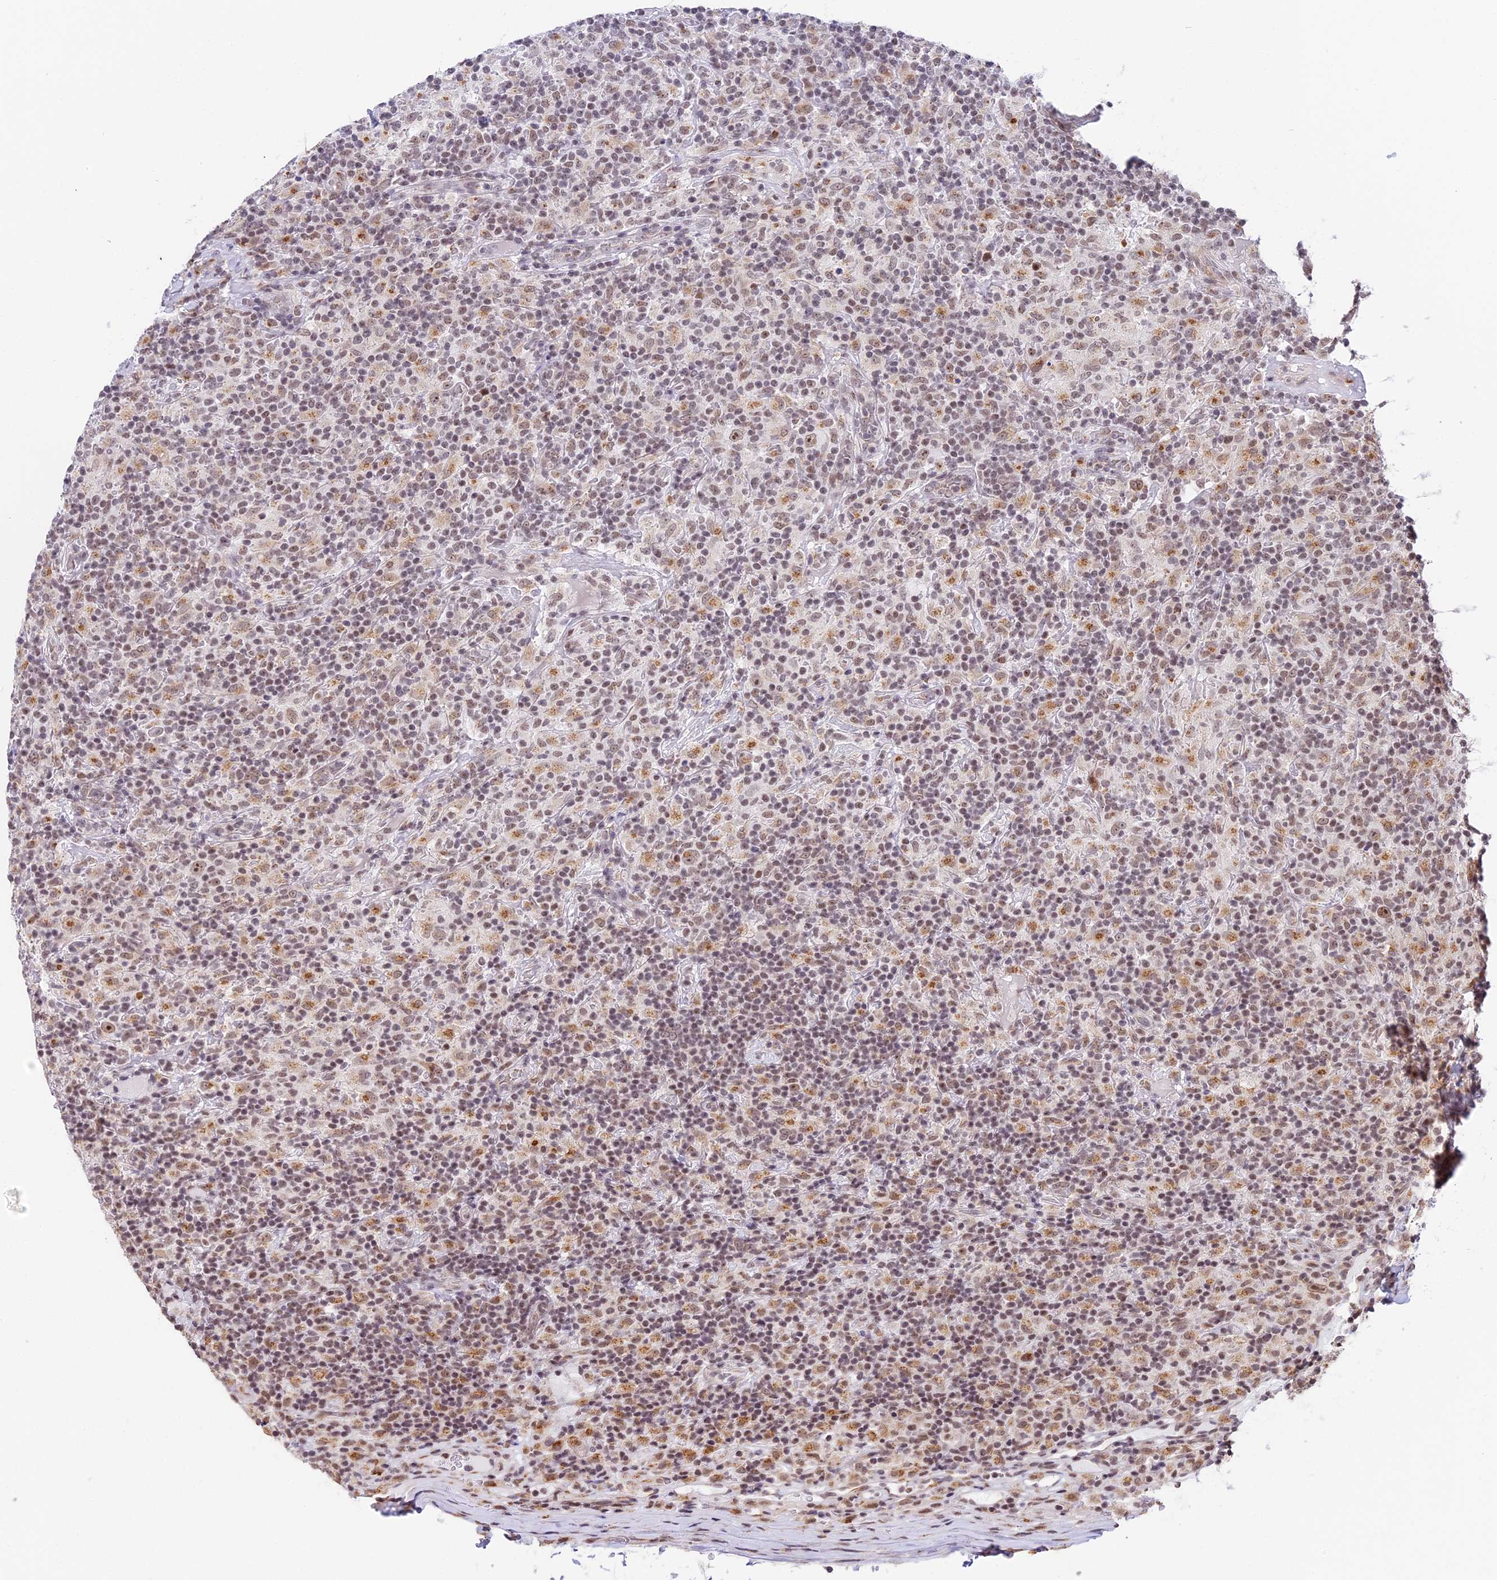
{"staining": {"intensity": "moderate", "quantity": "<25%", "location": "nuclear"}, "tissue": "lymphoma", "cell_type": "Tumor cells", "image_type": "cancer", "snomed": [{"axis": "morphology", "description": "Hodgkin's disease, NOS"}, {"axis": "topography", "description": "Lymph node"}], "caption": "This is a micrograph of immunohistochemistry (IHC) staining of lymphoma, which shows moderate staining in the nuclear of tumor cells.", "gene": "HEATR5B", "patient": {"sex": "male", "age": 70}}